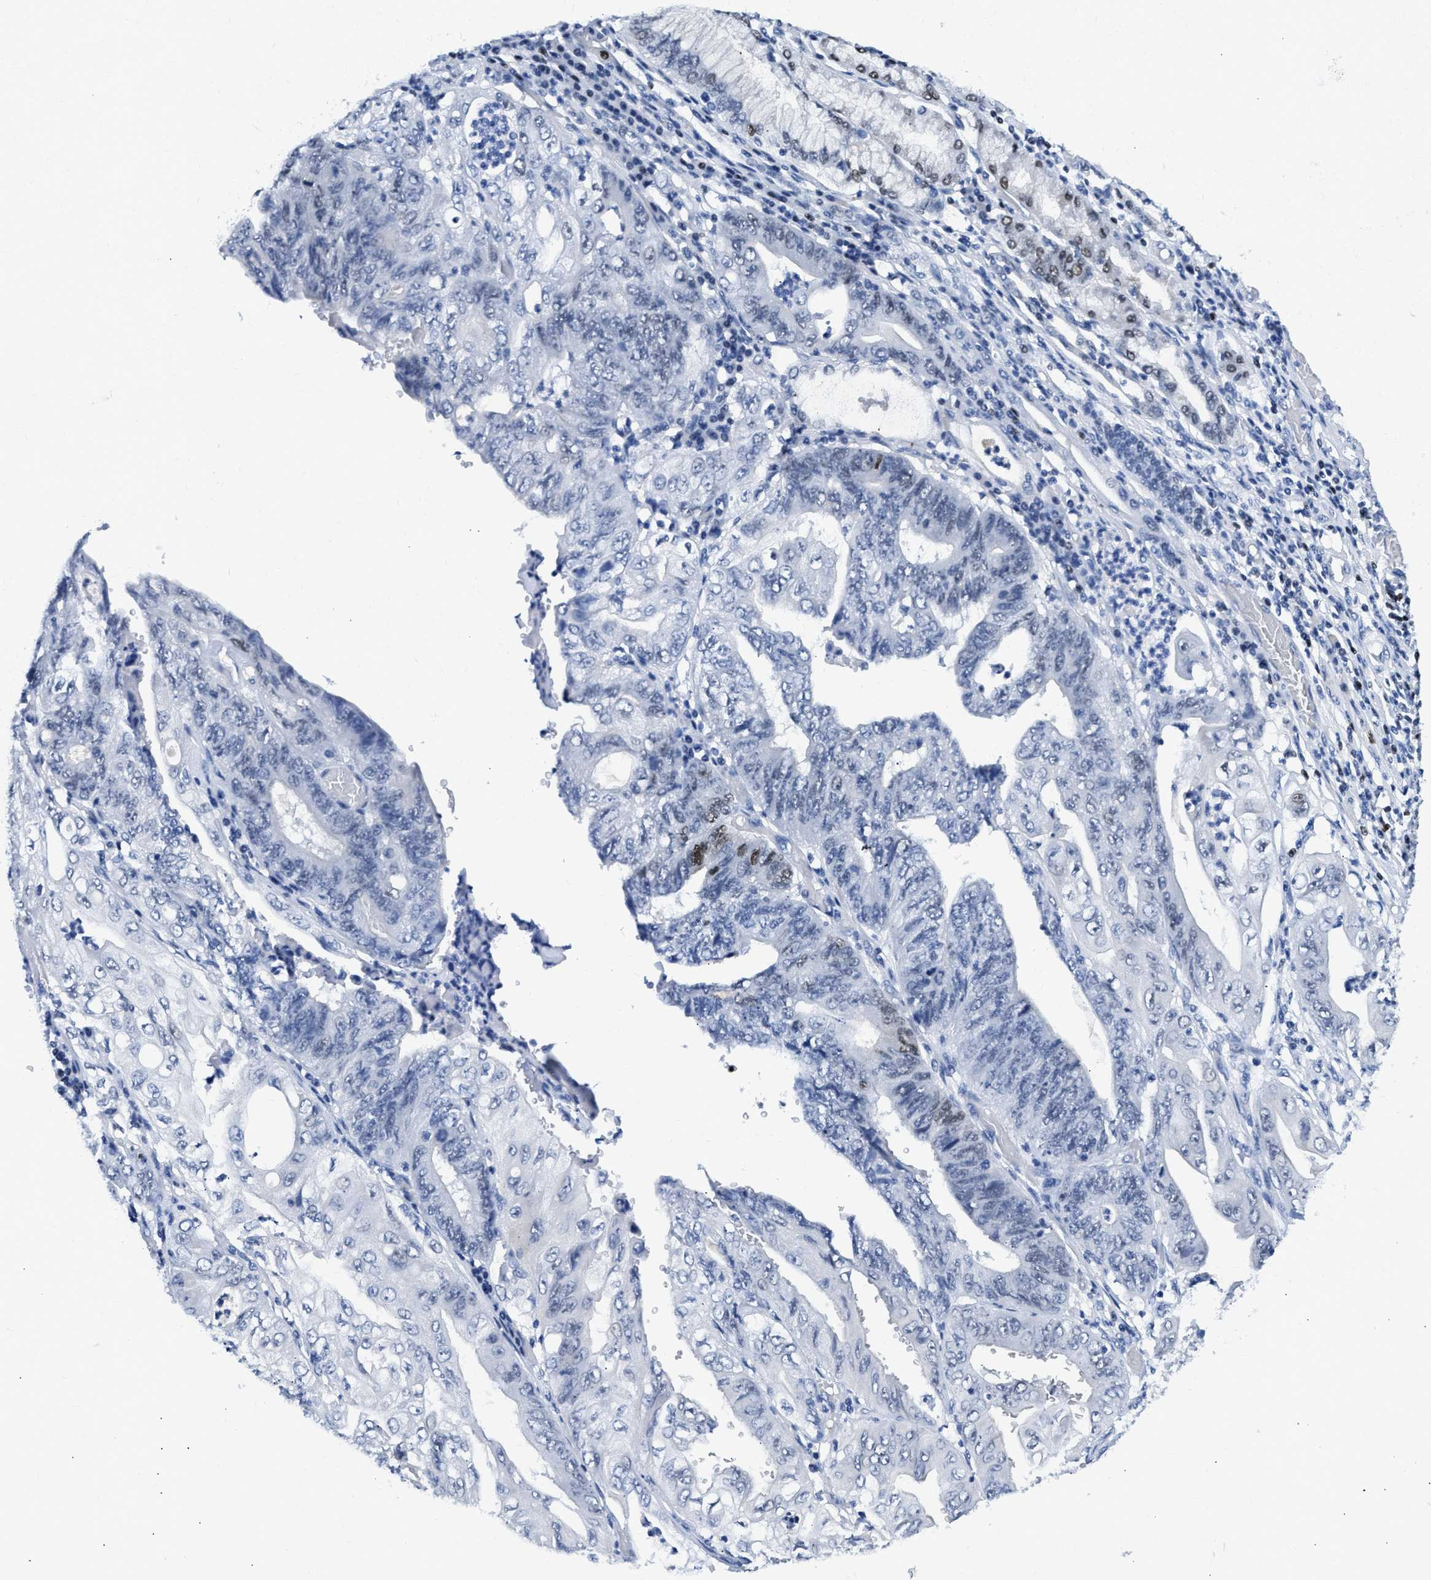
{"staining": {"intensity": "moderate", "quantity": "<25%", "location": "nuclear"}, "tissue": "stomach cancer", "cell_type": "Tumor cells", "image_type": "cancer", "snomed": [{"axis": "morphology", "description": "Adenocarcinoma, NOS"}, {"axis": "topography", "description": "Stomach"}], "caption": "There is low levels of moderate nuclear positivity in tumor cells of stomach cancer (adenocarcinoma), as demonstrated by immunohistochemical staining (brown color).", "gene": "TCF7", "patient": {"sex": "female", "age": 73}}